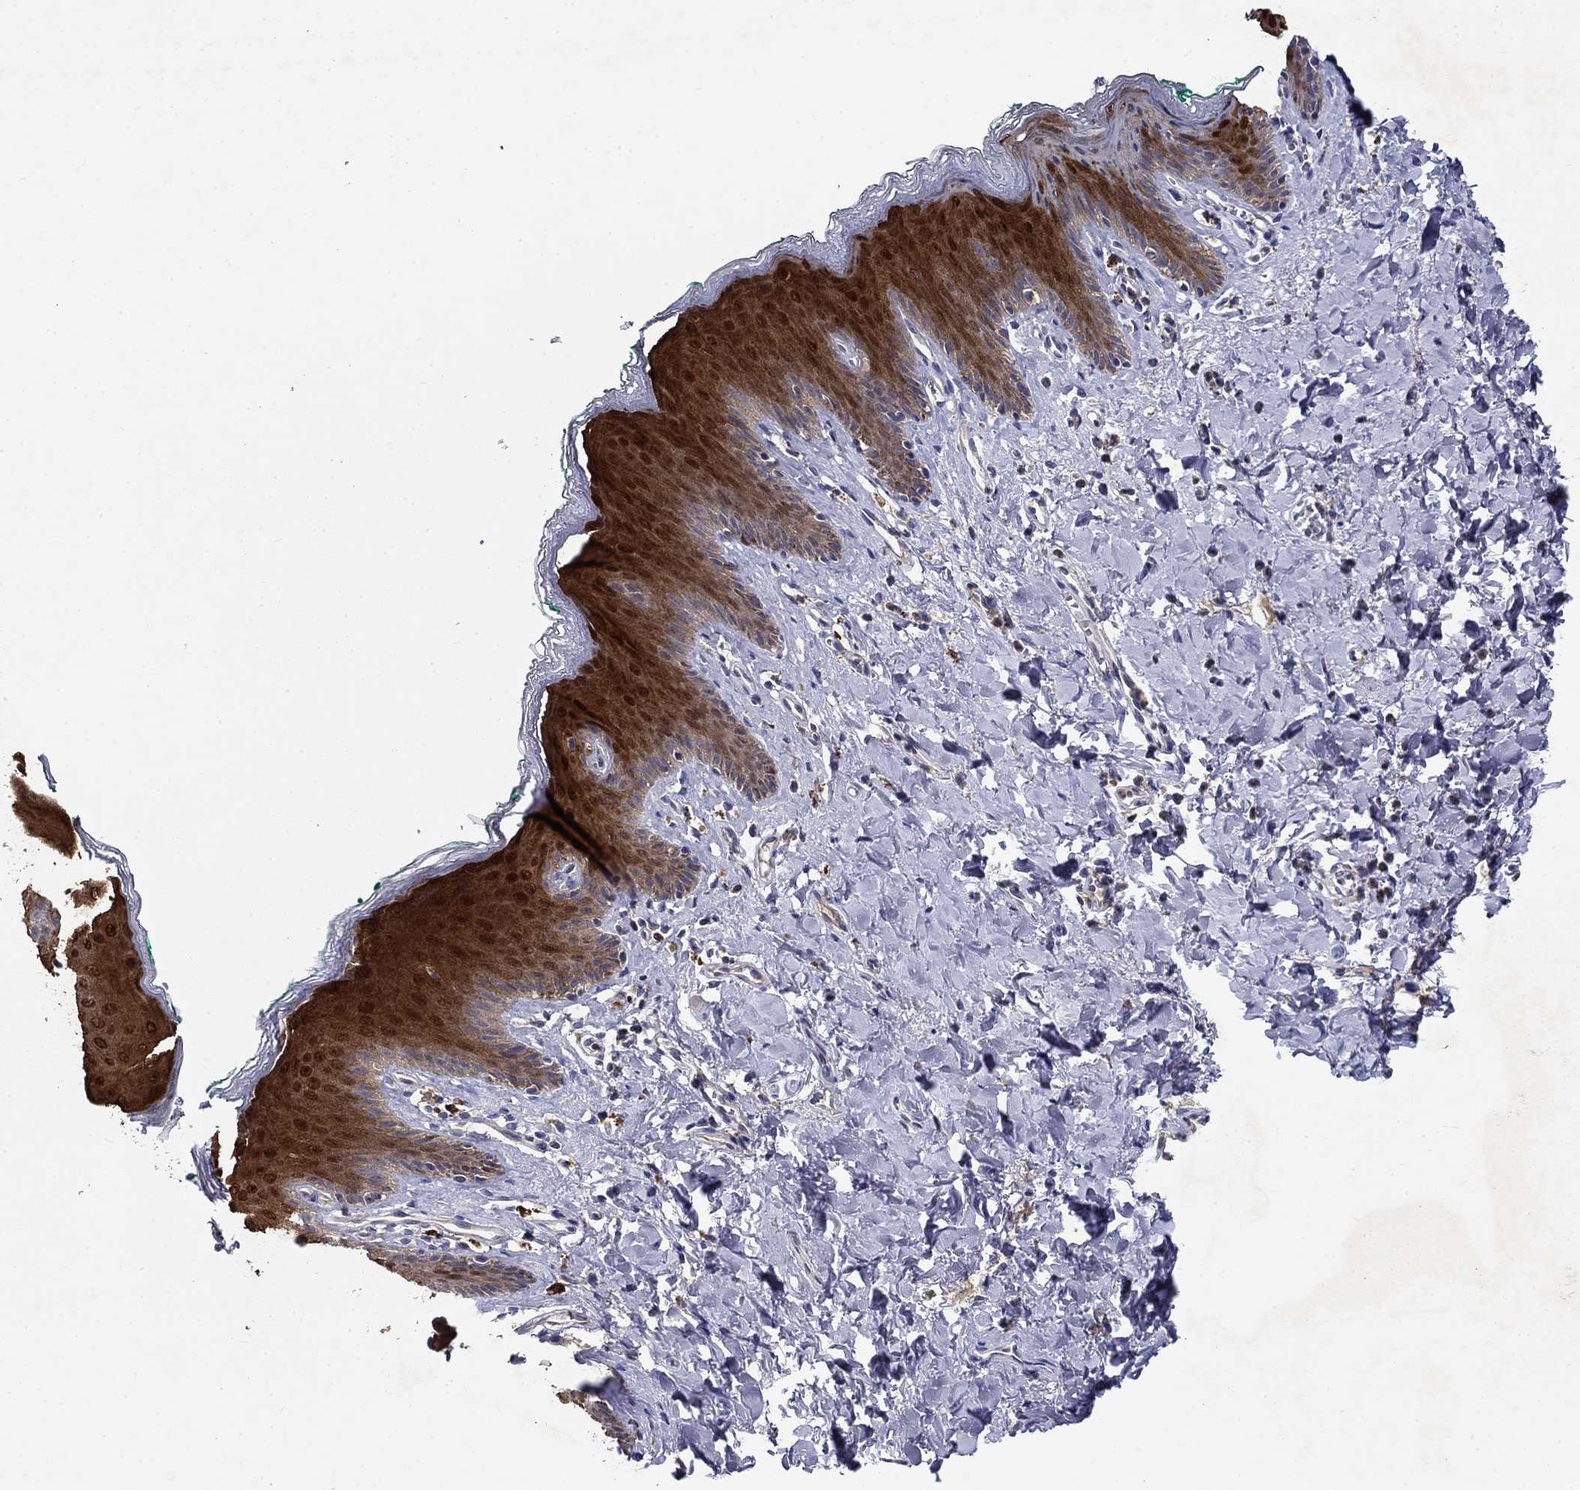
{"staining": {"intensity": "strong", "quantity": ">75%", "location": "cytoplasmic/membranous,nuclear"}, "tissue": "skin", "cell_type": "Epidermal cells", "image_type": "normal", "snomed": [{"axis": "morphology", "description": "Normal tissue, NOS"}, {"axis": "topography", "description": "Vulva"}], "caption": "A brown stain labels strong cytoplasmic/membranous,nuclear expression of a protein in epidermal cells of unremarkable skin.", "gene": "GLTP", "patient": {"sex": "female", "age": 66}}